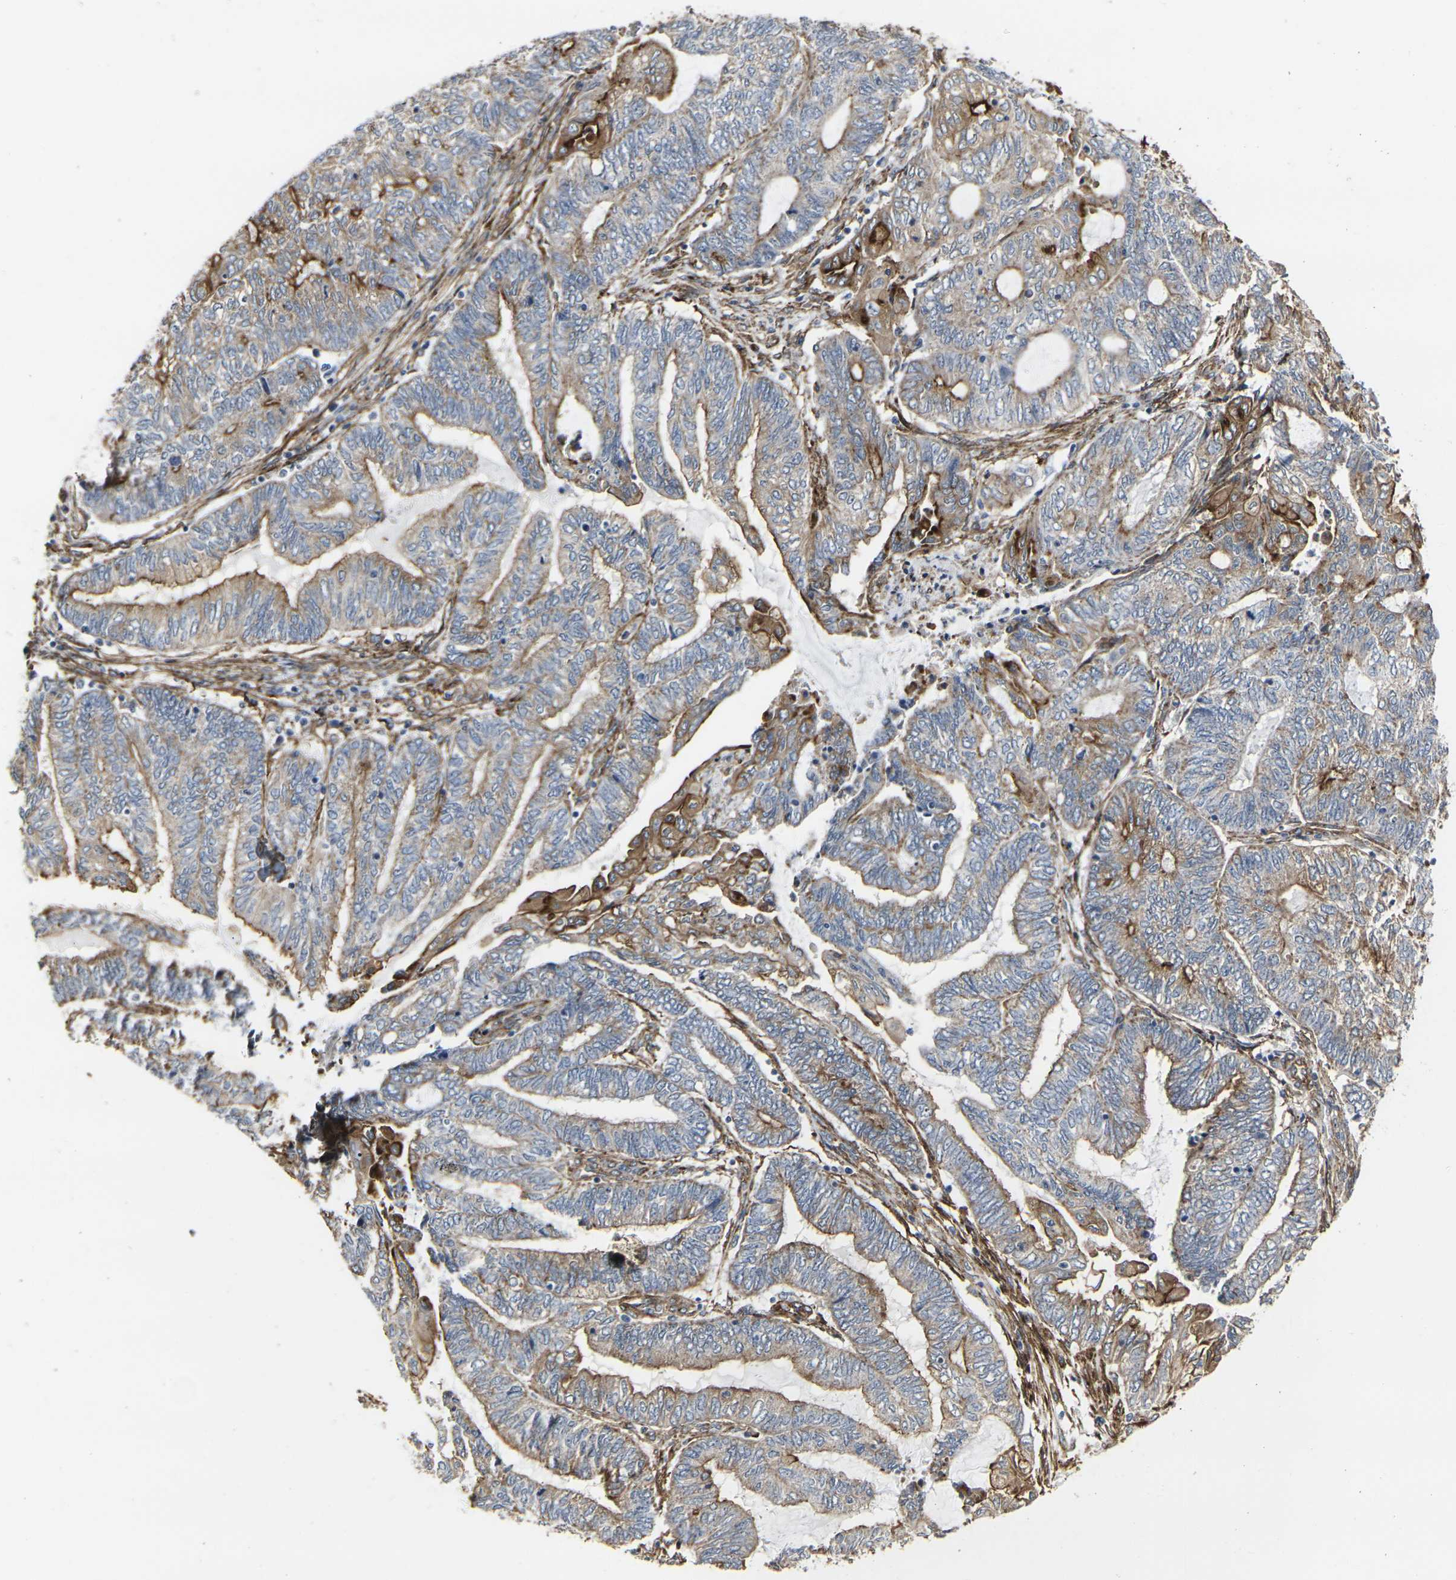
{"staining": {"intensity": "moderate", "quantity": "25%-75%", "location": "cytoplasmic/membranous"}, "tissue": "endometrial cancer", "cell_type": "Tumor cells", "image_type": "cancer", "snomed": [{"axis": "morphology", "description": "Adenocarcinoma, NOS"}, {"axis": "topography", "description": "Uterus"}, {"axis": "topography", "description": "Endometrium"}], "caption": "About 25%-75% of tumor cells in endometrial cancer (adenocarcinoma) demonstrate moderate cytoplasmic/membranous protein expression as visualized by brown immunohistochemical staining.", "gene": "MYOF", "patient": {"sex": "female", "age": 70}}